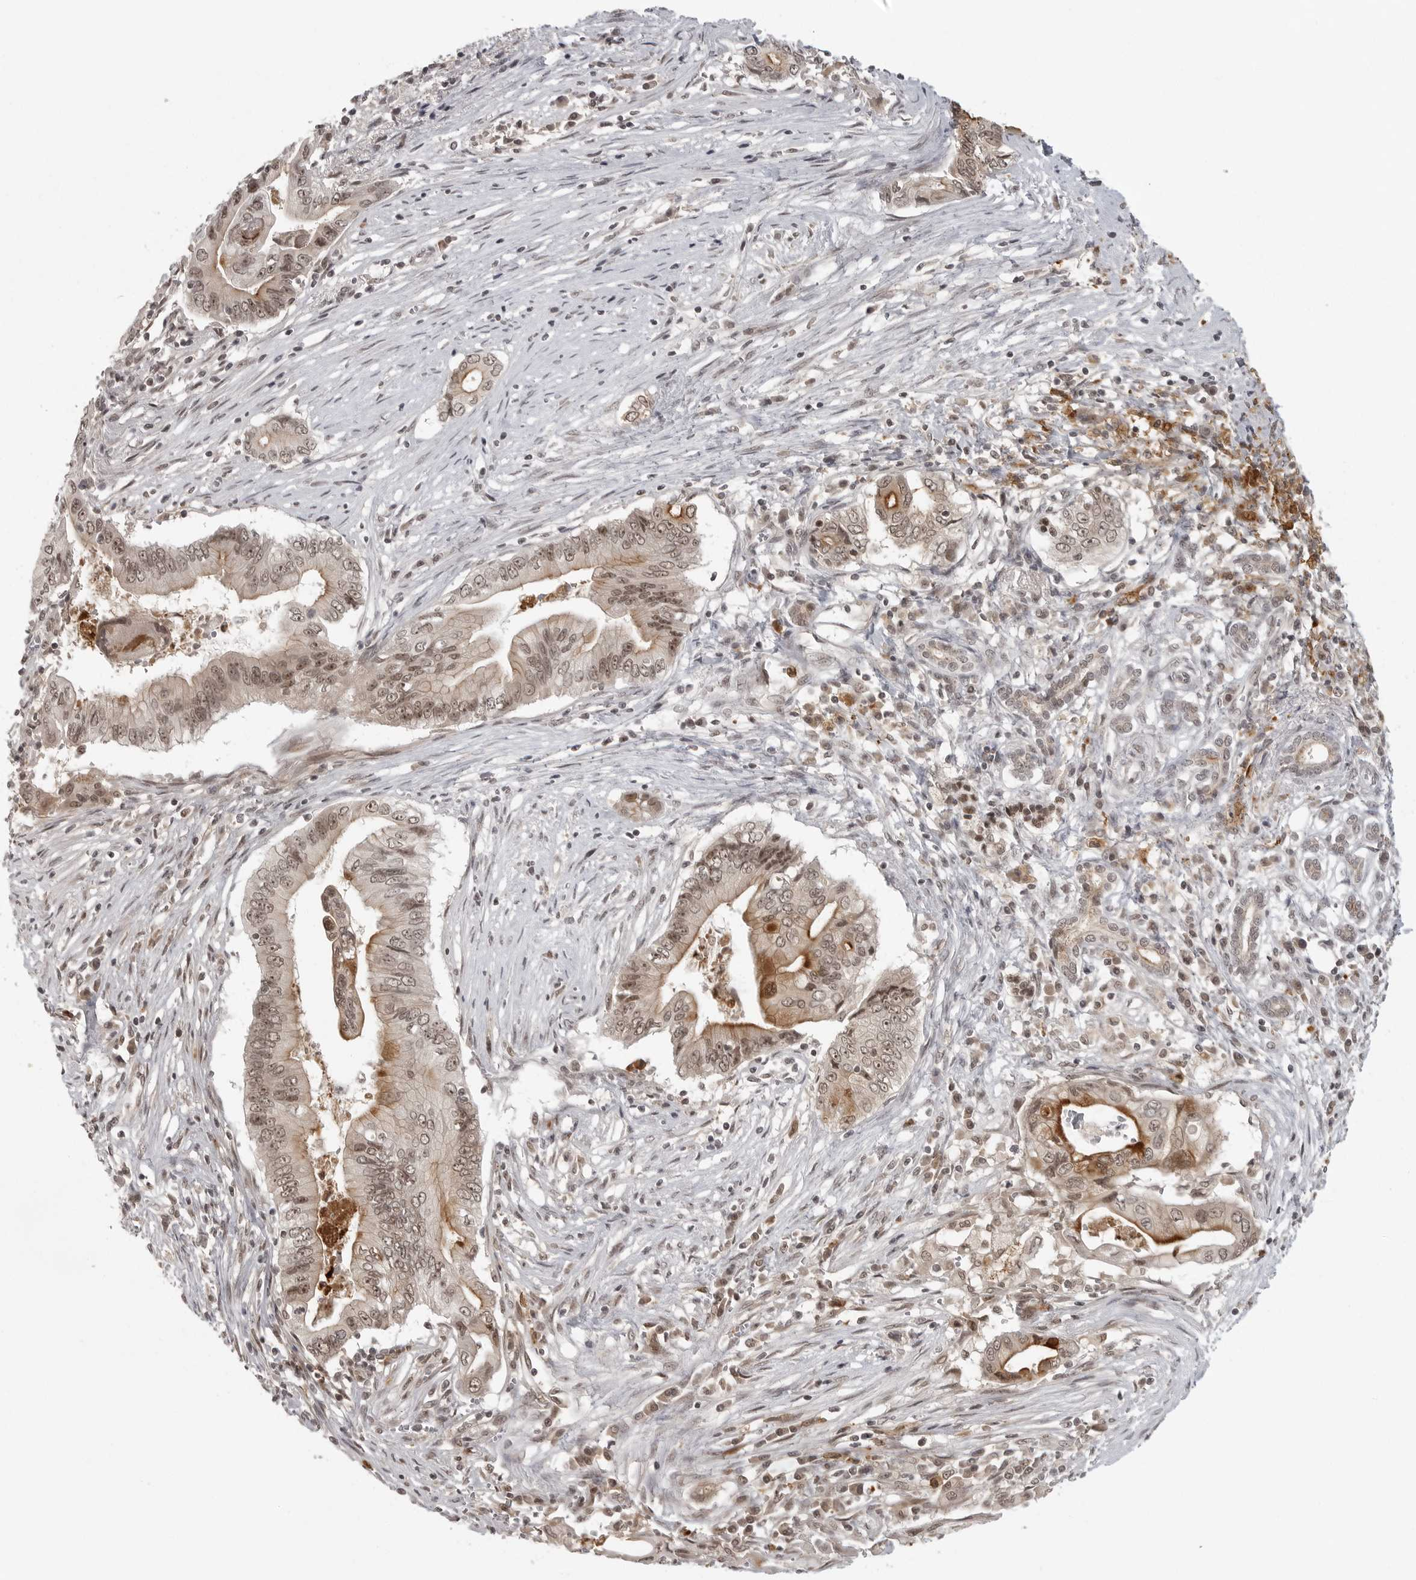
{"staining": {"intensity": "moderate", "quantity": ">75%", "location": "cytoplasmic/membranous,nuclear"}, "tissue": "pancreatic cancer", "cell_type": "Tumor cells", "image_type": "cancer", "snomed": [{"axis": "morphology", "description": "Adenocarcinoma, NOS"}, {"axis": "topography", "description": "Pancreas"}], "caption": "IHC micrograph of human pancreatic cancer stained for a protein (brown), which reveals medium levels of moderate cytoplasmic/membranous and nuclear positivity in approximately >75% of tumor cells.", "gene": "PEG3", "patient": {"sex": "male", "age": 78}}